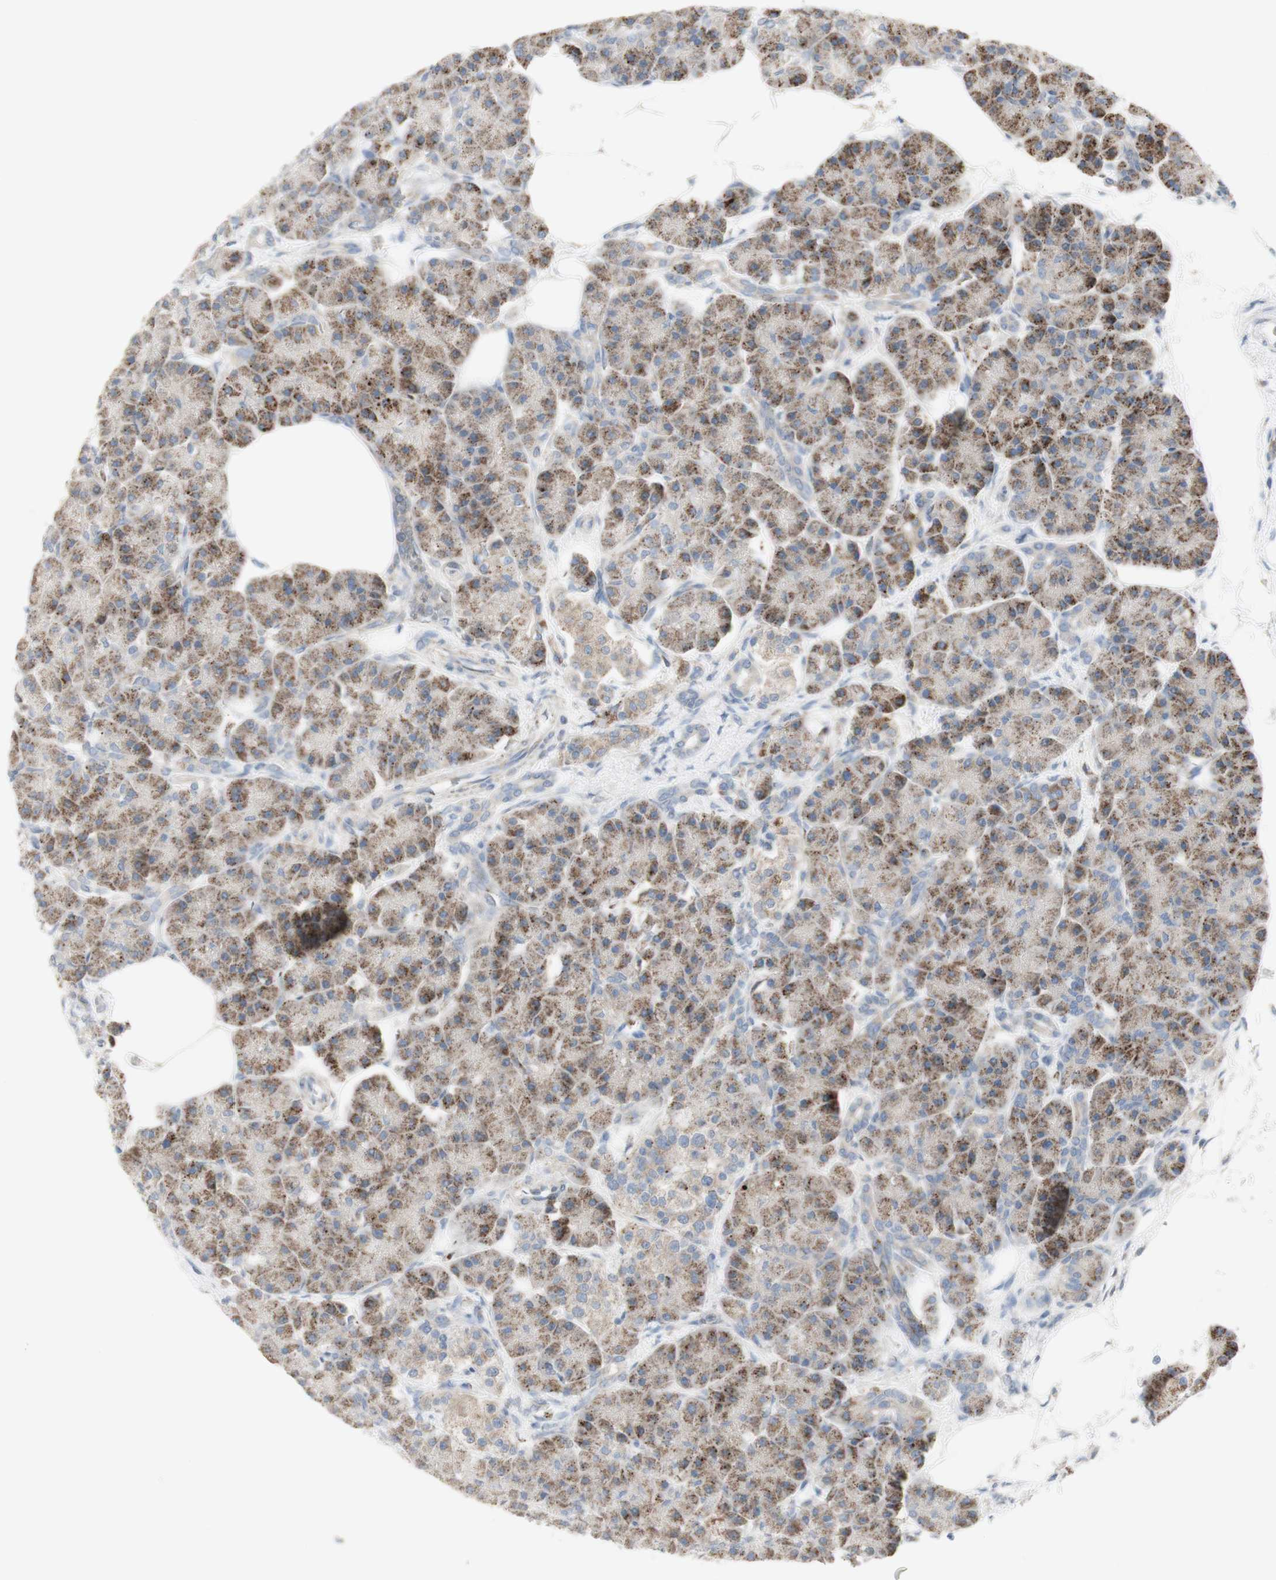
{"staining": {"intensity": "strong", "quantity": ">75%", "location": "cytoplasmic/membranous"}, "tissue": "pancreas", "cell_type": "Exocrine glandular cells", "image_type": "normal", "snomed": [{"axis": "morphology", "description": "Normal tissue, NOS"}, {"axis": "topography", "description": "Pancreas"}], "caption": "This micrograph shows immunohistochemistry (IHC) staining of benign pancreas, with high strong cytoplasmic/membranous expression in about >75% of exocrine glandular cells.", "gene": "C3orf52", "patient": {"sex": "female", "age": 70}}